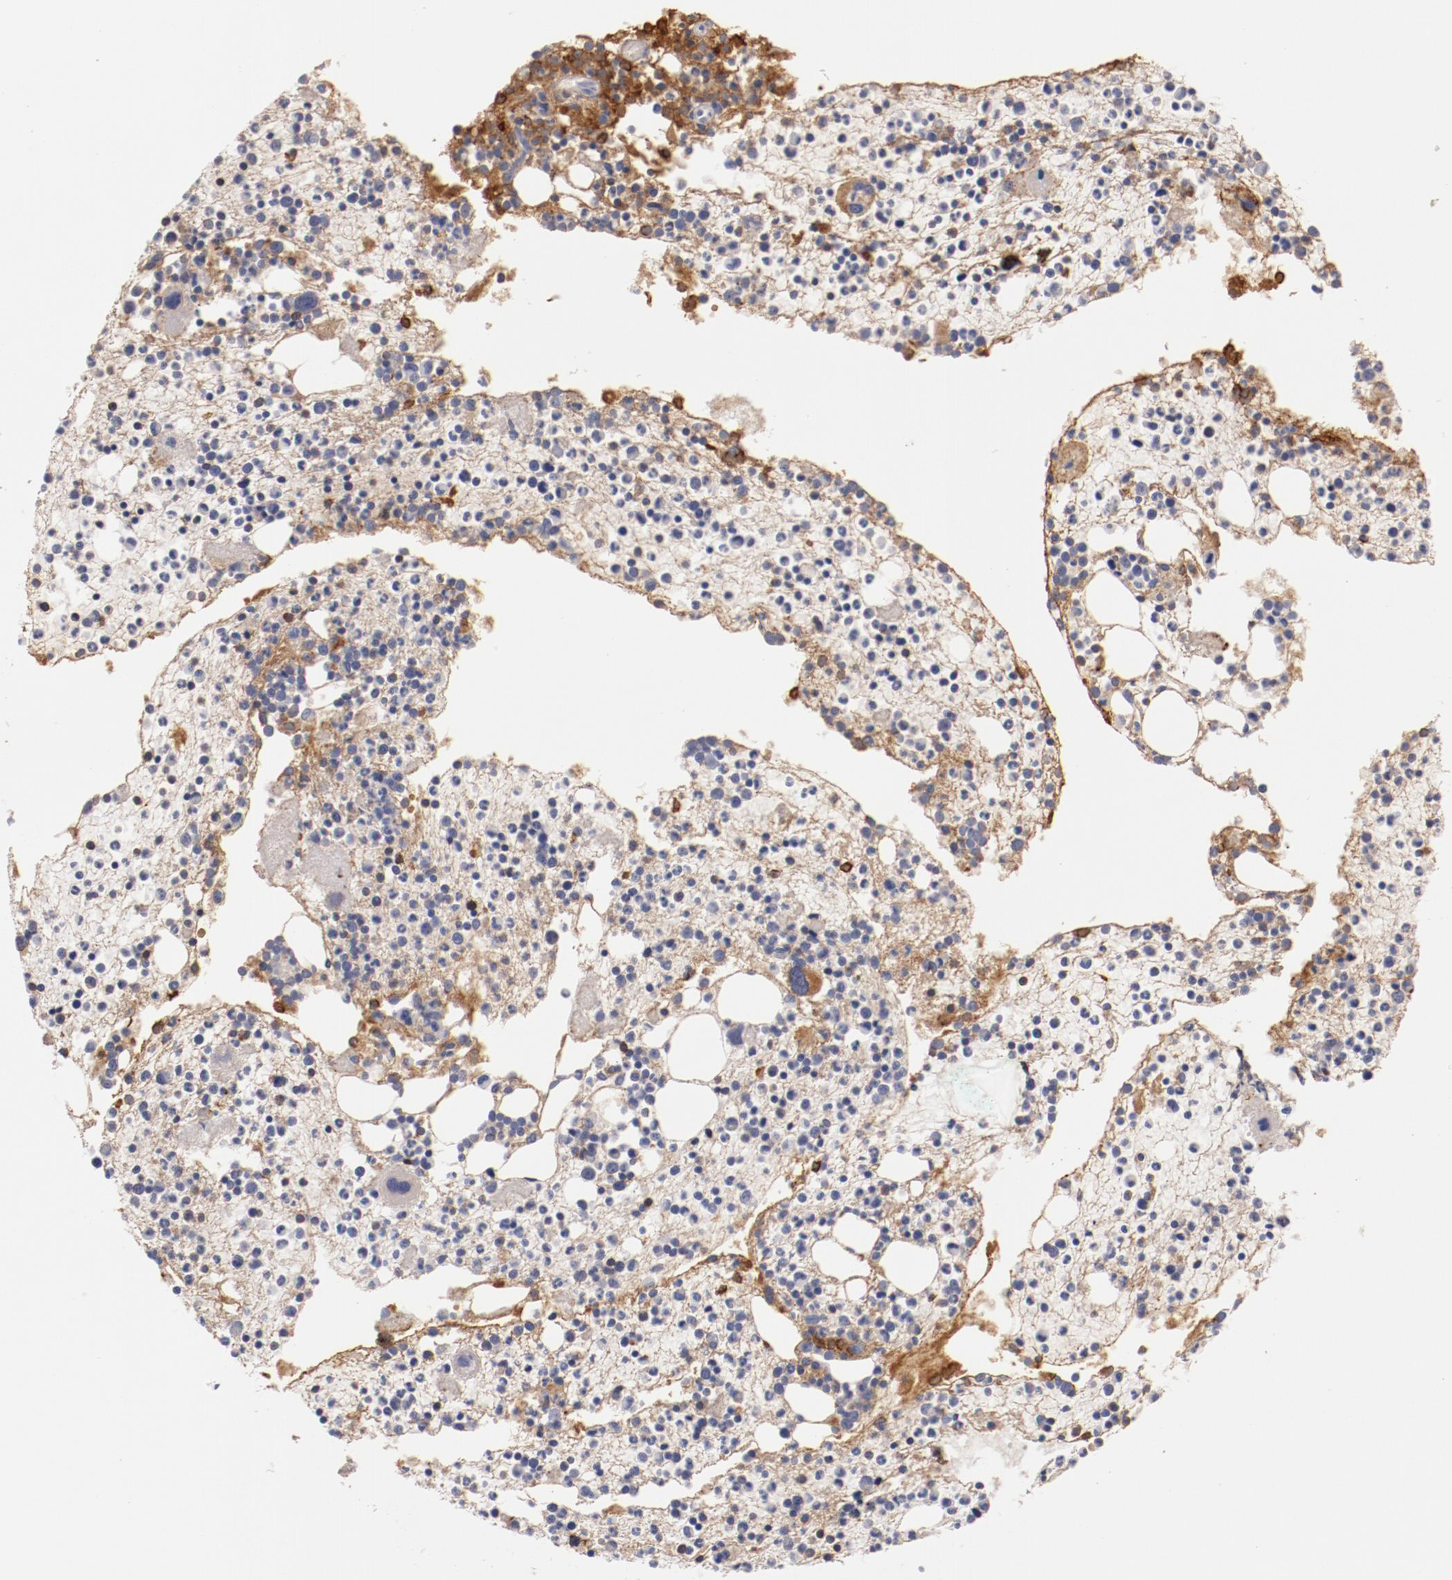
{"staining": {"intensity": "negative", "quantity": "none", "location": "none"}, "tissue": "bone marrow", "cell_type": "Hematopoietic cells", "image_type": "normal", "snomed": [{"axis": "morphology", "description": "Normal tissue, NOS"}, {"axis": "topography", "description": "Bone marrow"}], "caption": "Histopathology image shows no significant protein expression in hematopoietic cells of unremarkable bone marrow.", "gene": "MBL2", "patient": {"sex": "male", "age": 15}}